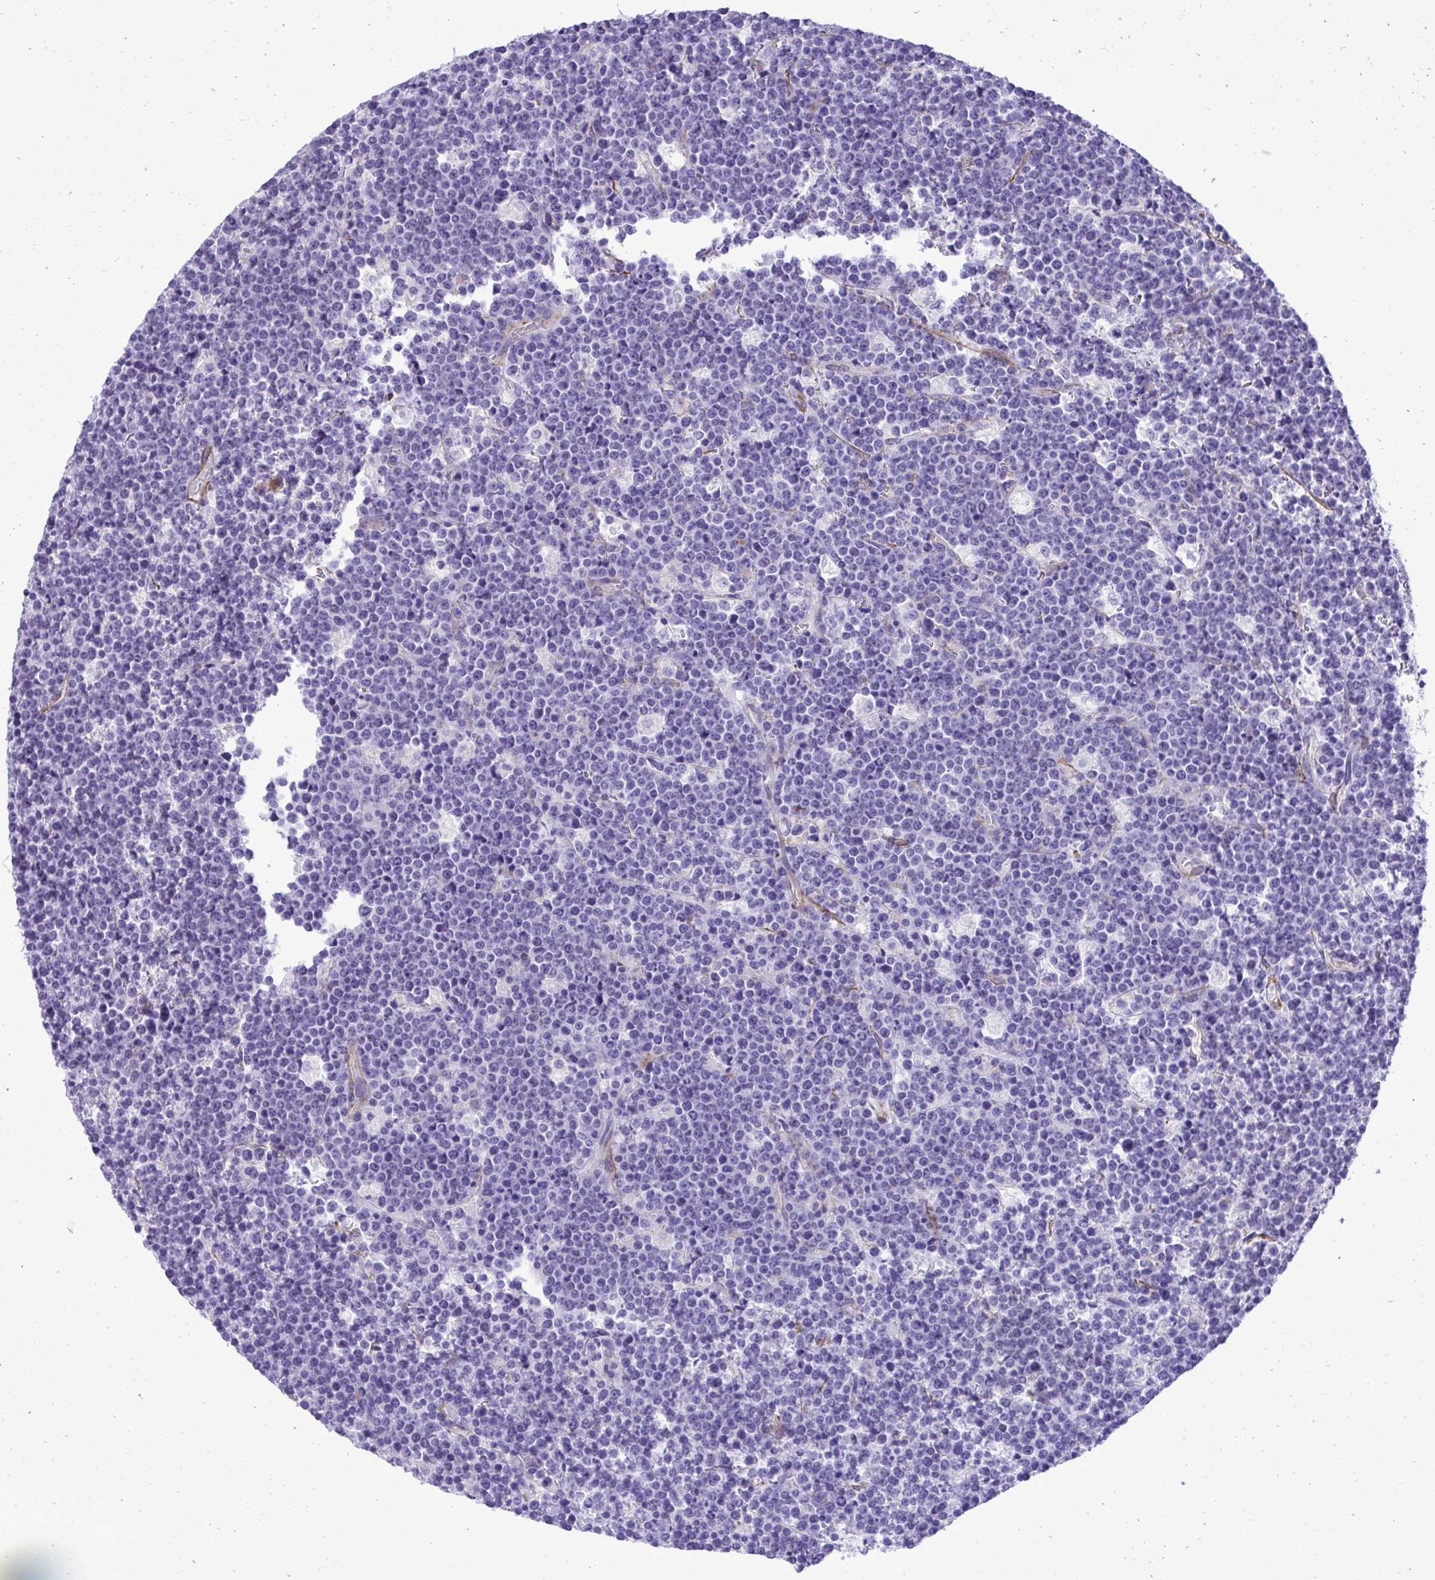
{"staining": {"intensity": "negative", "quantity": "none", "location": "none"}, "tissue": "lymphoma", "cell_type": "Tumor cells", "image_type": "cancer", "snomed": [{"axis": "morphology", "description": "Malignant lymphoma, non-Hodgkin's type, High grade"}, {"axis": "topography", "description": "Ovary"}], "caption": "IHC micrograph of lymphoma stained for a protein (brown), which exhibits no positivity in tumor cells.", "gene": "PITPNM3", "patient": {"sex": "female", "age": 56}}